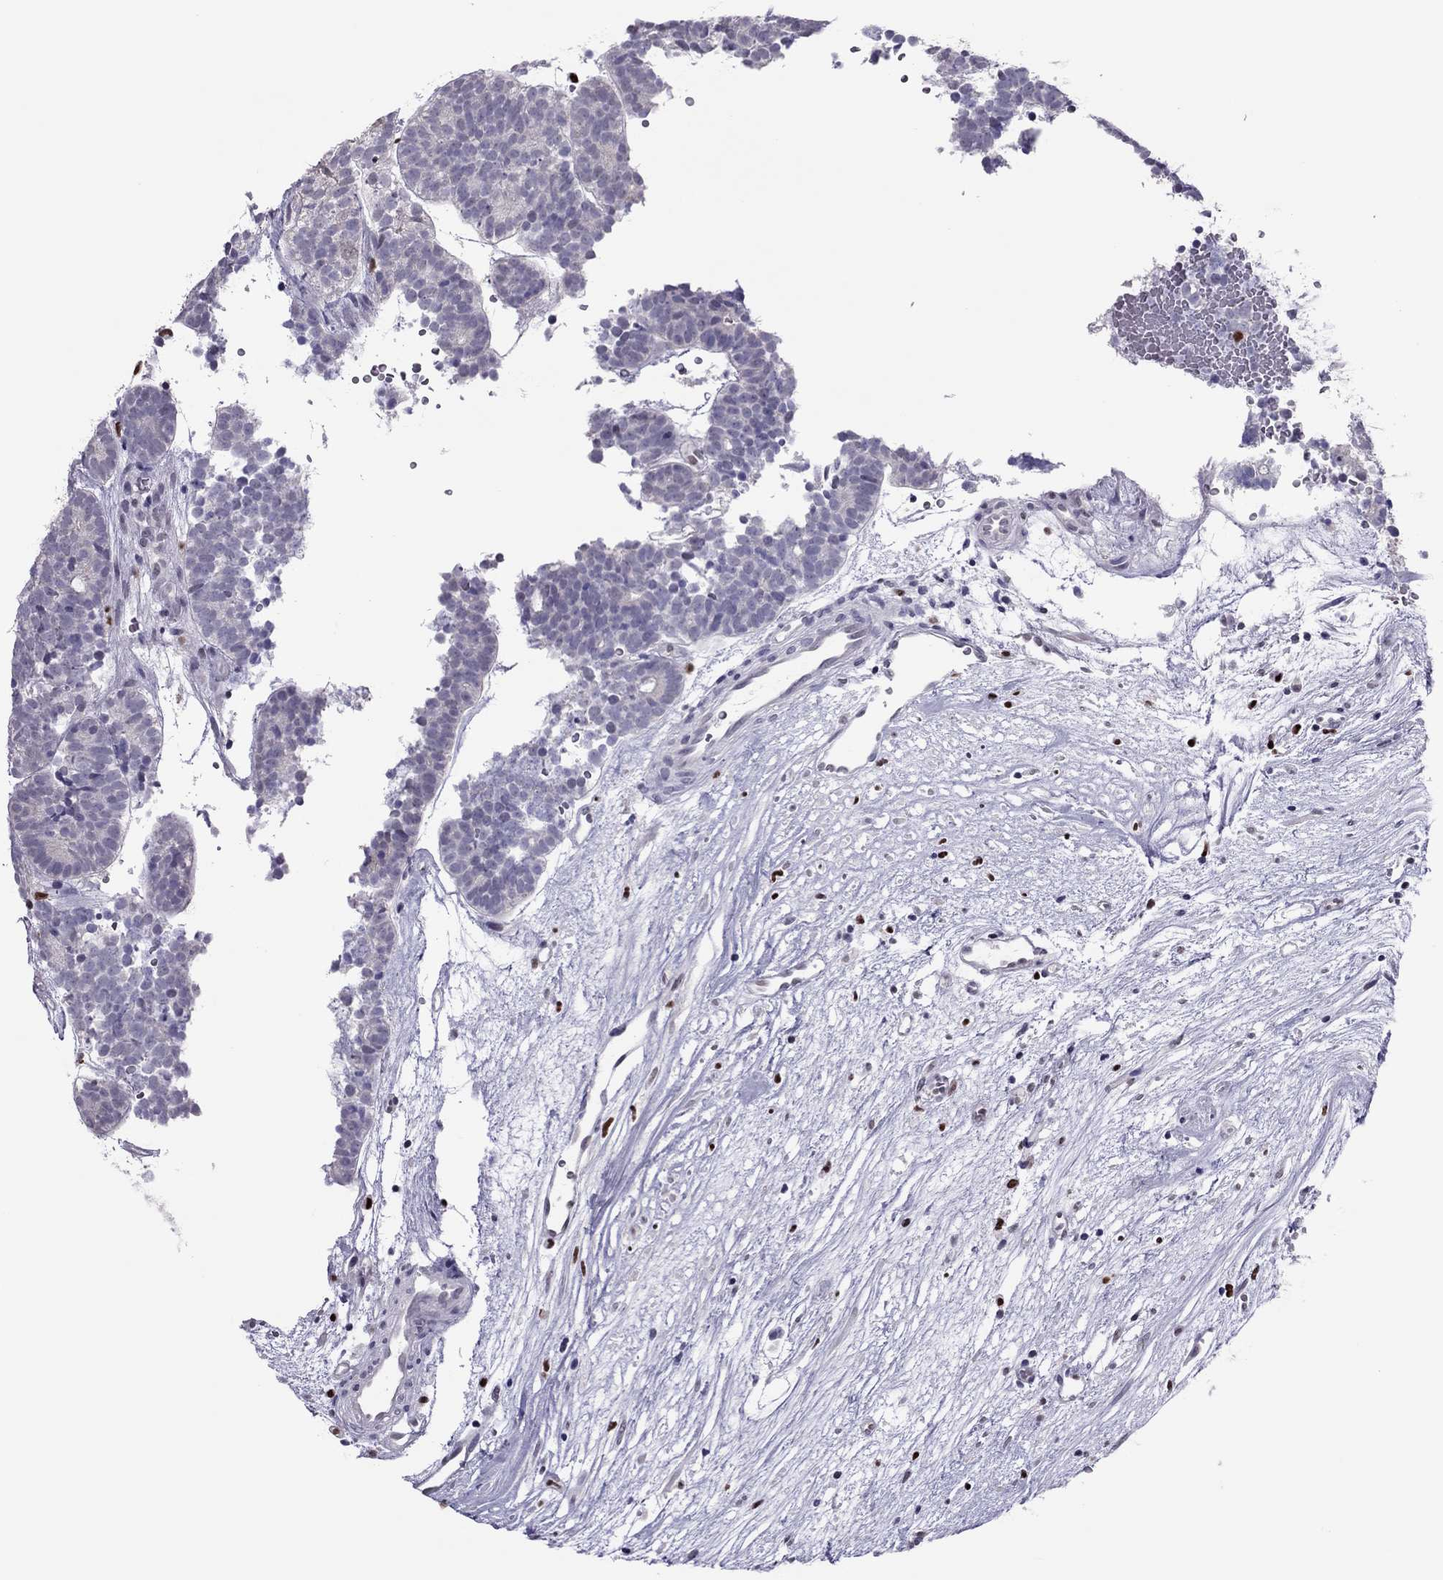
{"staining": {"intensity": "negative", "quantity": "none", "location": "none"}, "tissue": "head and neck cancer", "cell_type": "Tumor cells", "image_type": "cancer", "snomed": [{"axis": "morphology", "description": "Adenocarcinoma, NOS"}, {"axis": "topography", "description": "Head-Neck"}], "caption": "The immunohistochemistry micrograph has no significant expression in tumor cells of head and neck cancer tissue.", "gene": "SPINT3", "patient": {"sex": "female", "age": 81}}